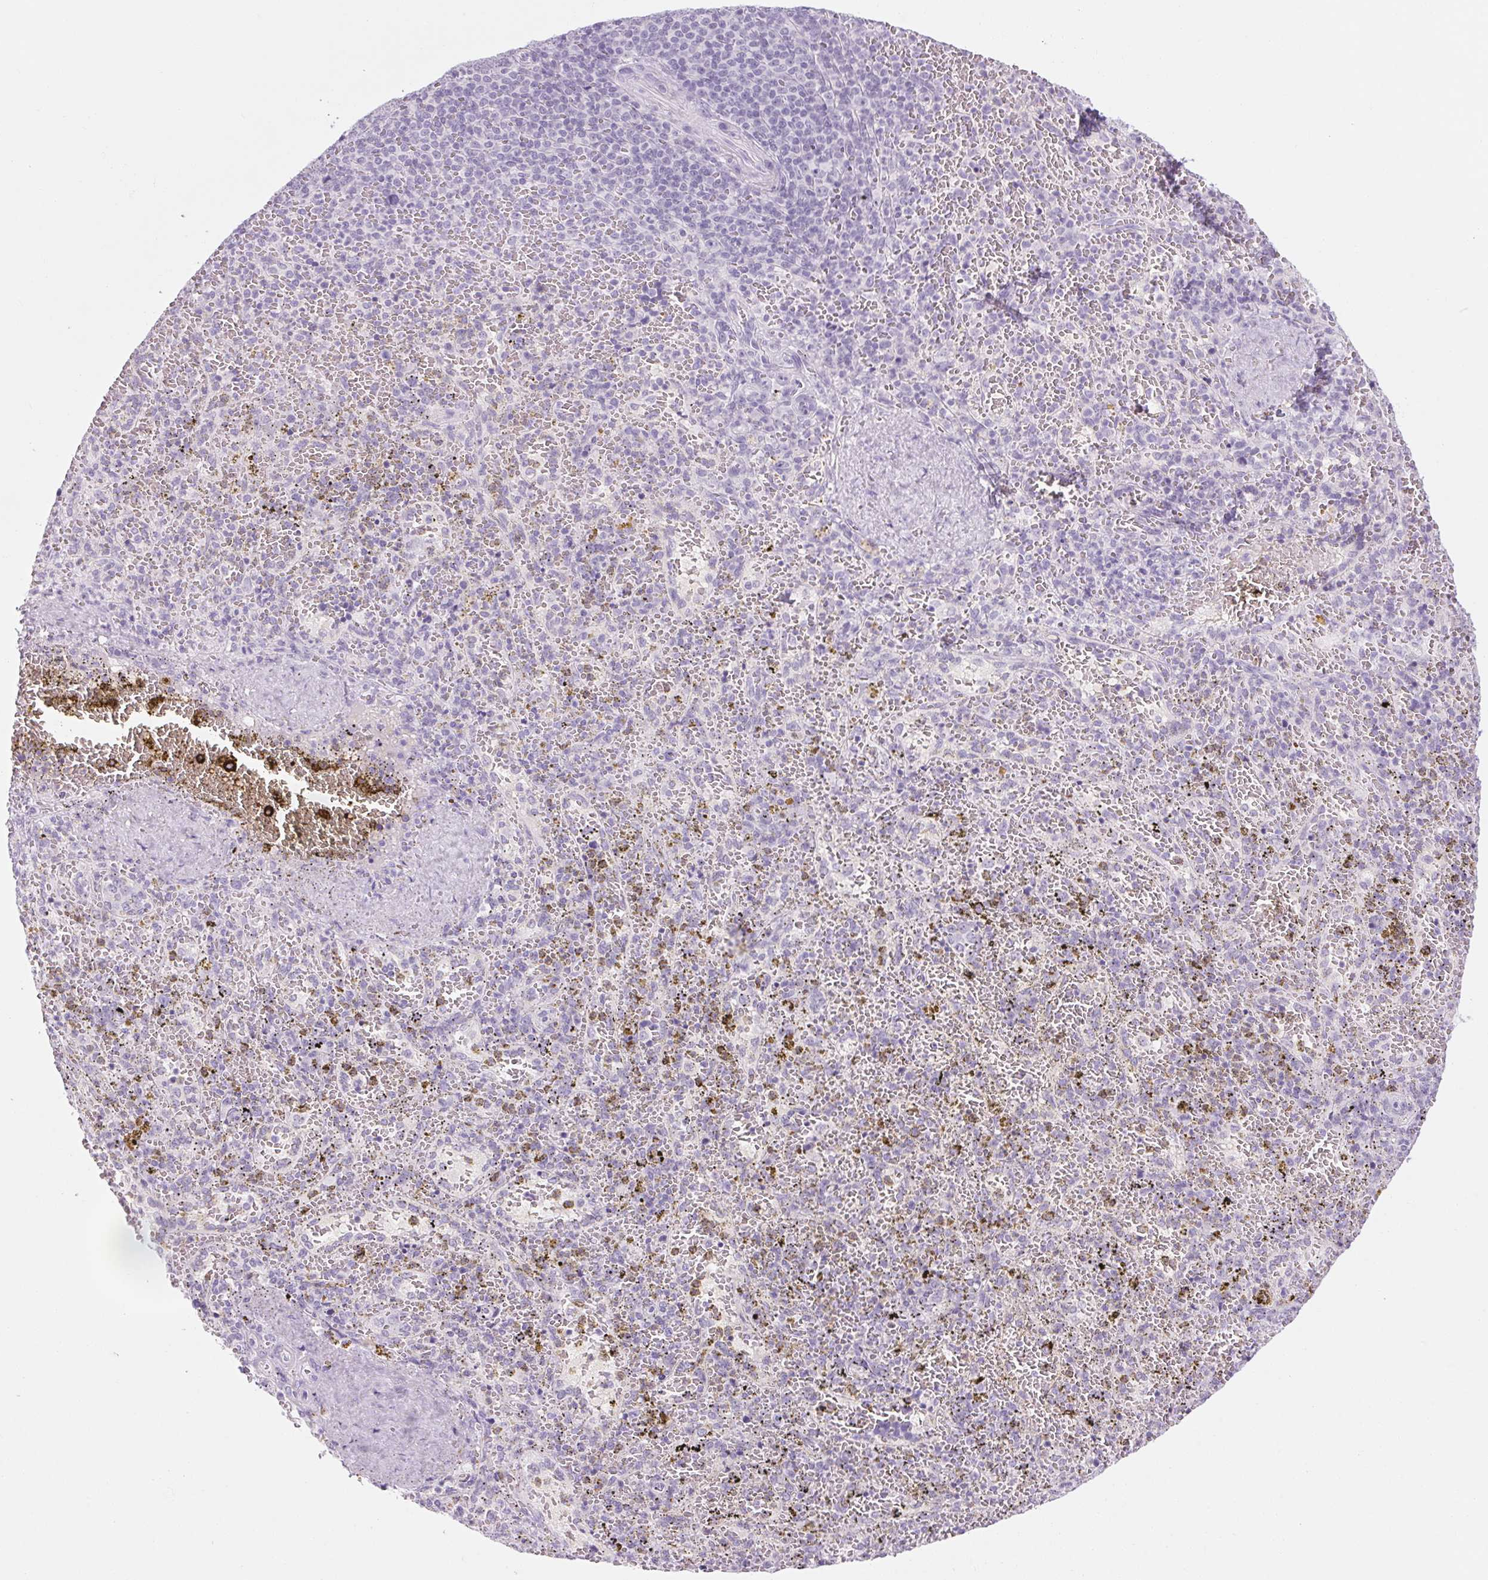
{"staining": {"intensity": "negative", "quantity": "none", "location": "none"}, "tissue": "spleen", "cell_type": "Cells in red pulp", "image_type": "normal", "snomed": [{"axis": "morphology", "description": "Normal tissue, NOS"}, {"axis": "topography", "description": "Spleen"}], "caption": "DAB (3,3'-diaminobenzidine) immunohistochemical staining of normal human spleen exhibits no significant expression in cells in red pulp. The staining was performed using DAB to visualize the protein expression in brown, while the nuclei were stained in blue with hematoxylin (Magnification: 20x).", "gene": "RPTN", "patient": {"sex": "female", "age": 50}}